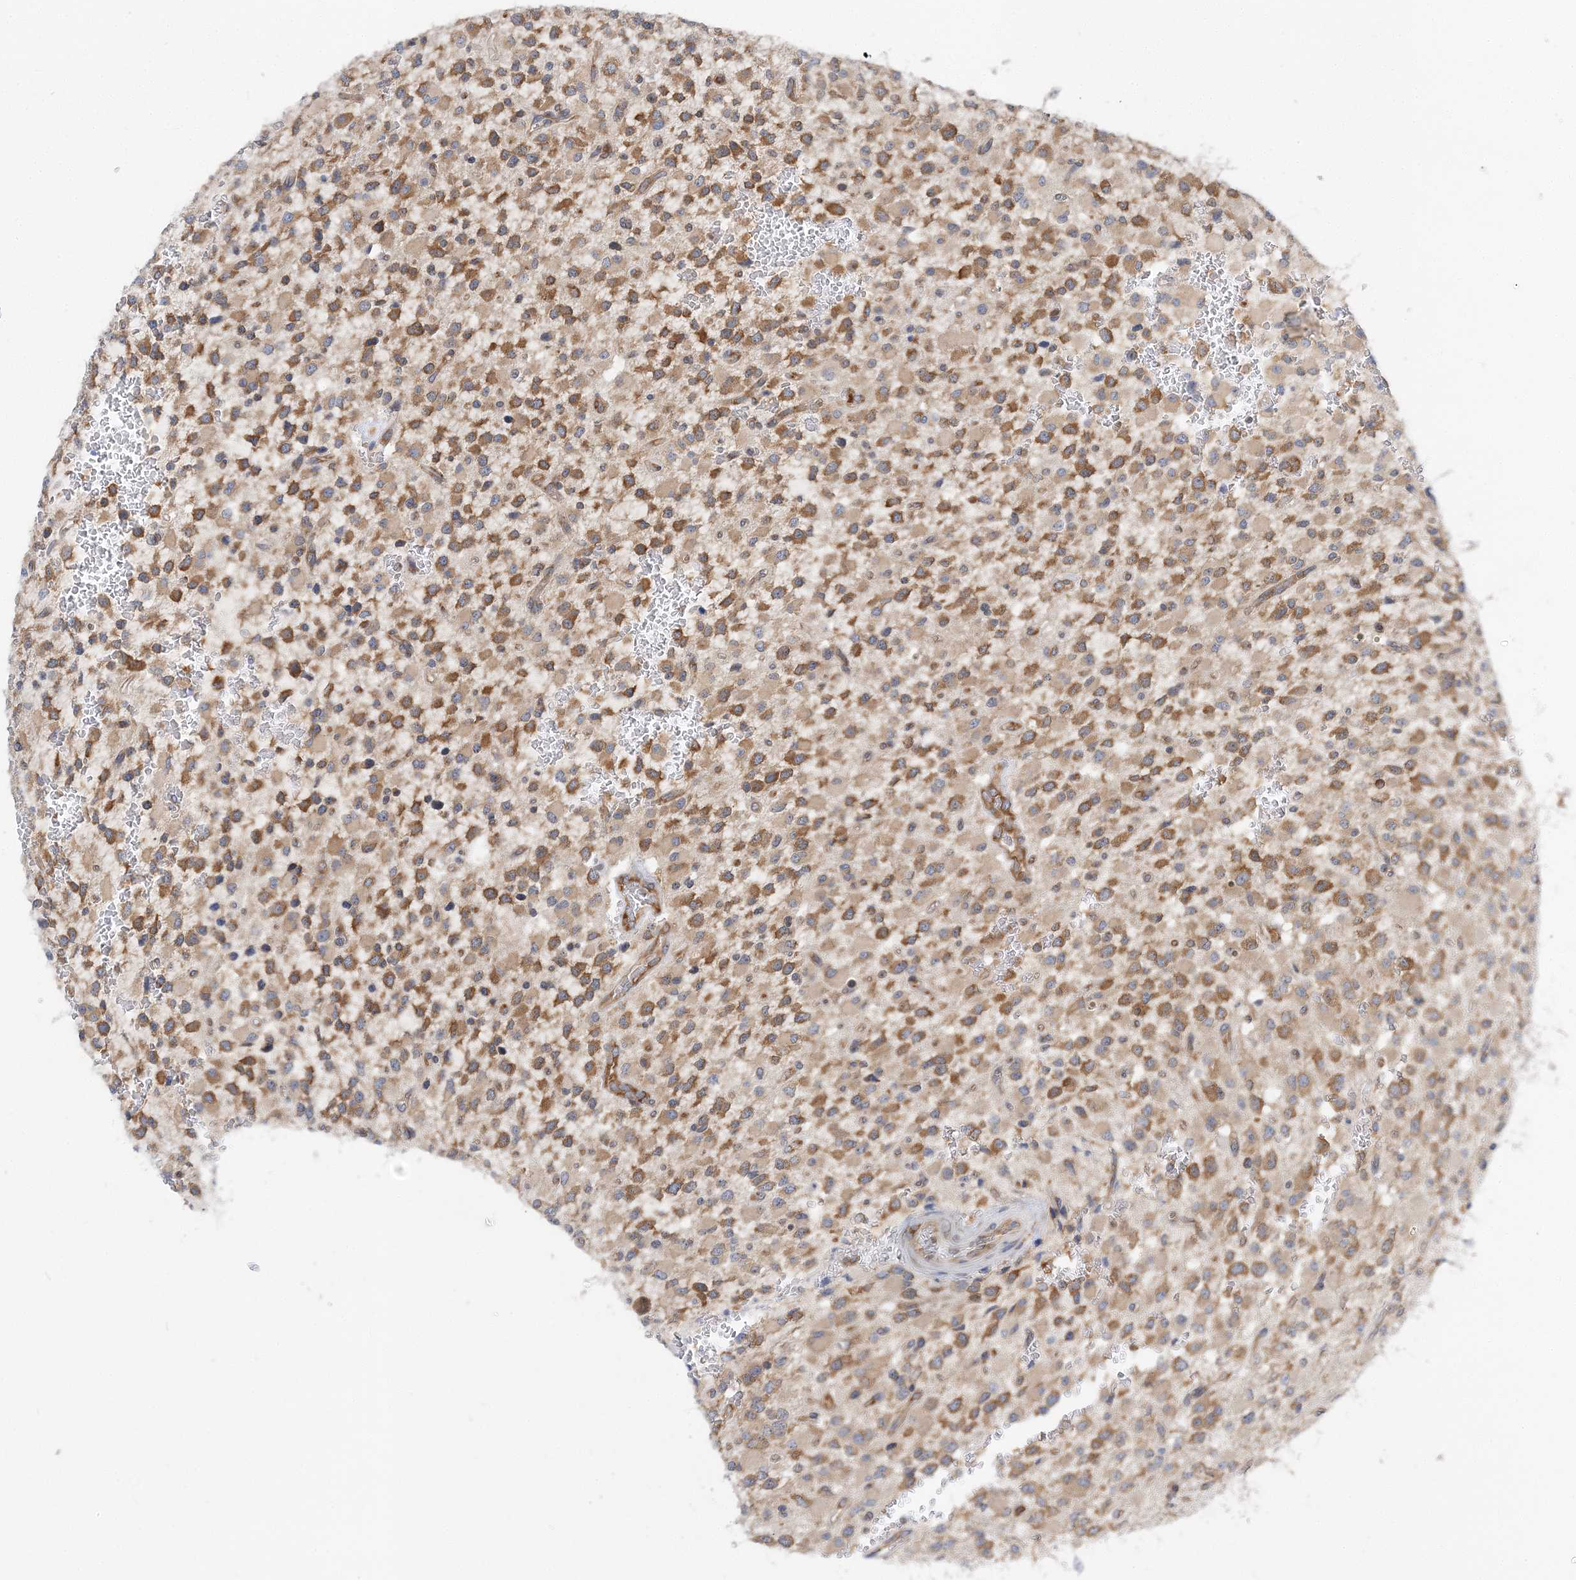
{"staining": {"intensity": "moderate", "quantity": ">75%", "location": "cytoplasmic/membranous"}, "tissue": "glioma", "cell_type": "Tumor cells", "image_type": "cancer", "snomed": [{"axis": "morphology", "description": "Glioma, malignant, High grade"}, {"axis": "topography", "description": "Brain"}], "caption": "Glioma was stained to show a protein in brown. There is medium levels of moderate cytoplasmic/membranous expression in about >75% of tumor cells.", "gene": "LARP4B", "patient": {"sex": "male", "age": 34}}